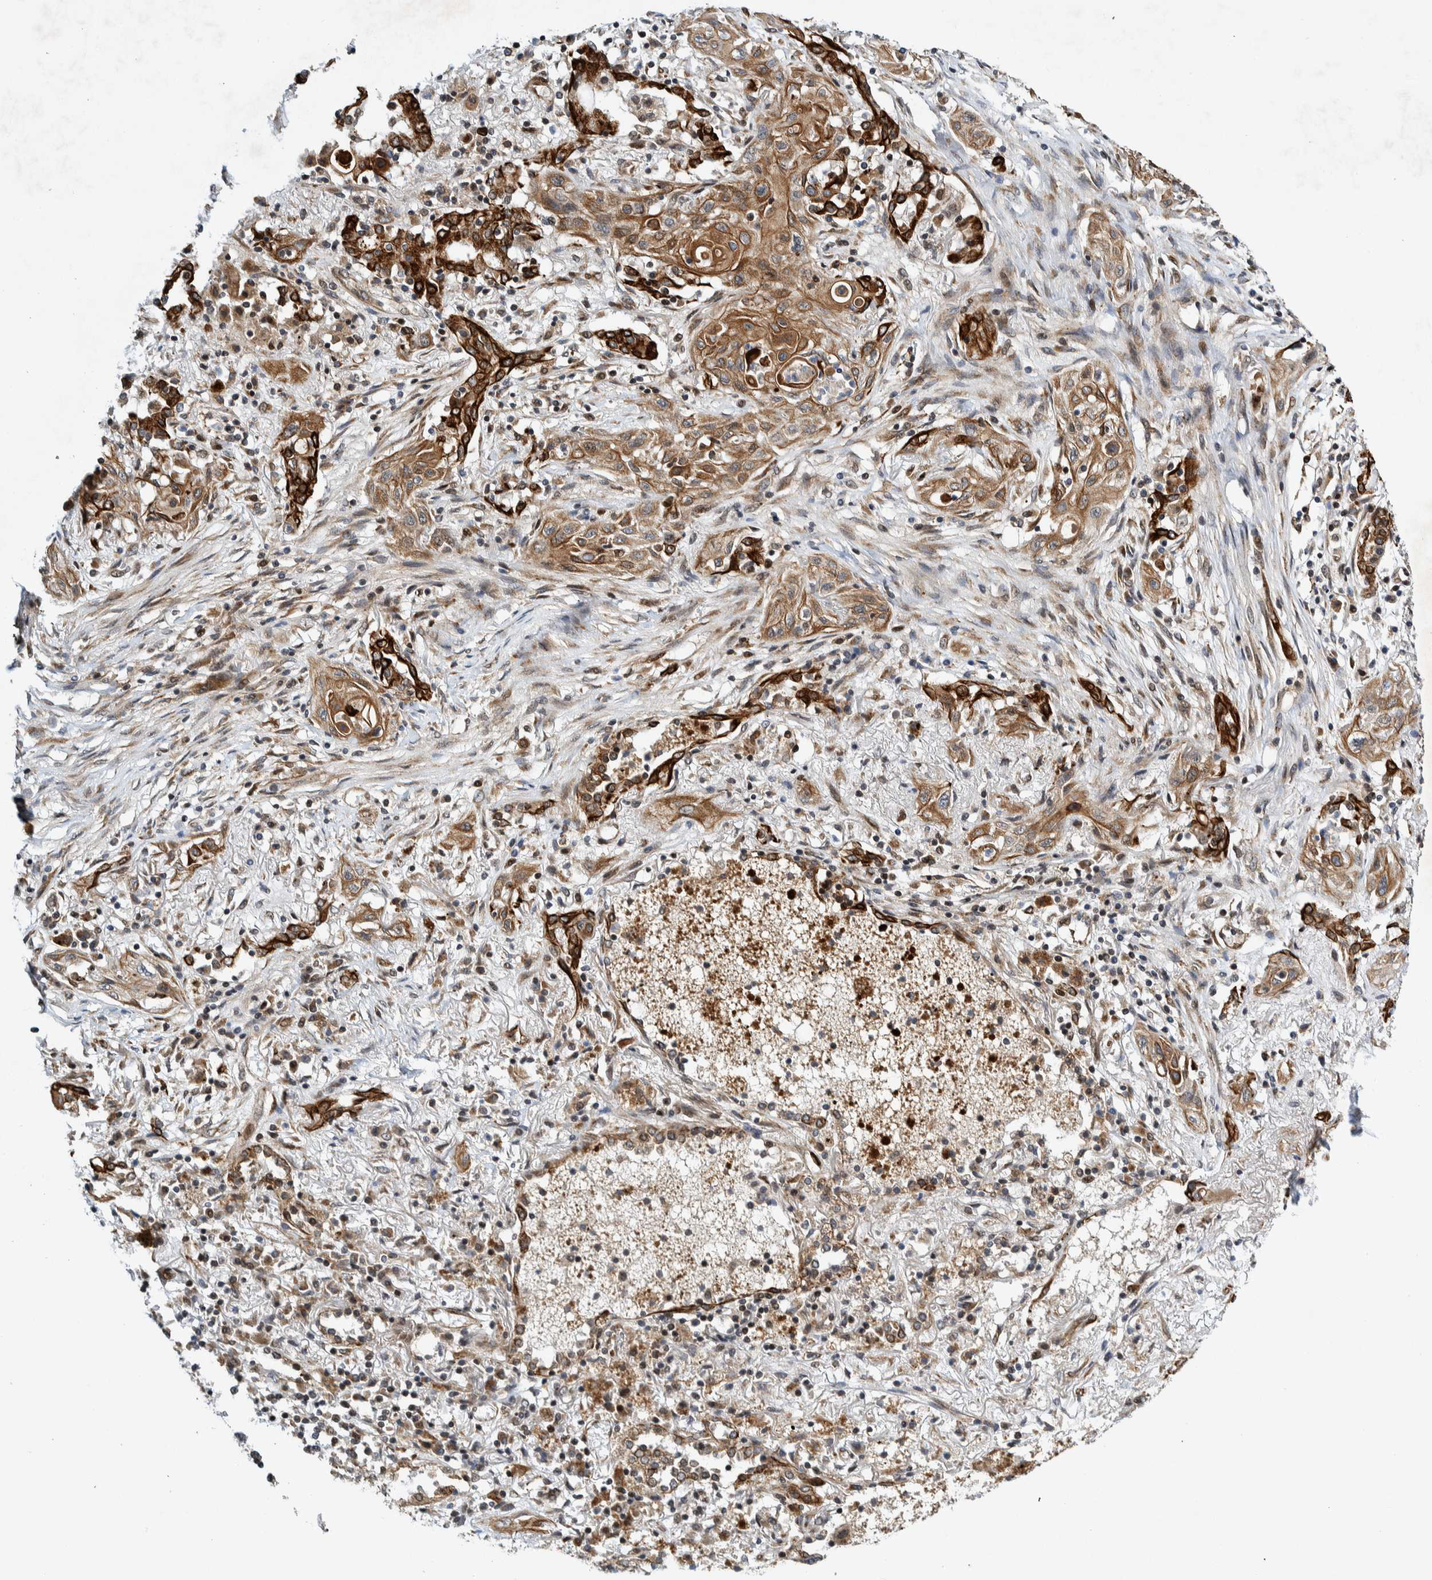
{"staining": {"intensity": "moderate", "quantity": ">75%", "location": "cytoplasmic/membranous"}, "tissue": "lung cancer", "cell_type": "Tumor cells", "image_type": "cancer", "snomed": [{"axis": "morphology", "description": "Squamous cell carcinoma, NOS"}, {"axis": "topography", "description": "Lung"}], "caption": "A brown stain shows moderate cytoplasmic/membranous expression of a protein in lung cancer (squamous cell carcinoma) tumor cells.", "gene": "CCDC57", "patient": {"sex": "female", "age": 47}}